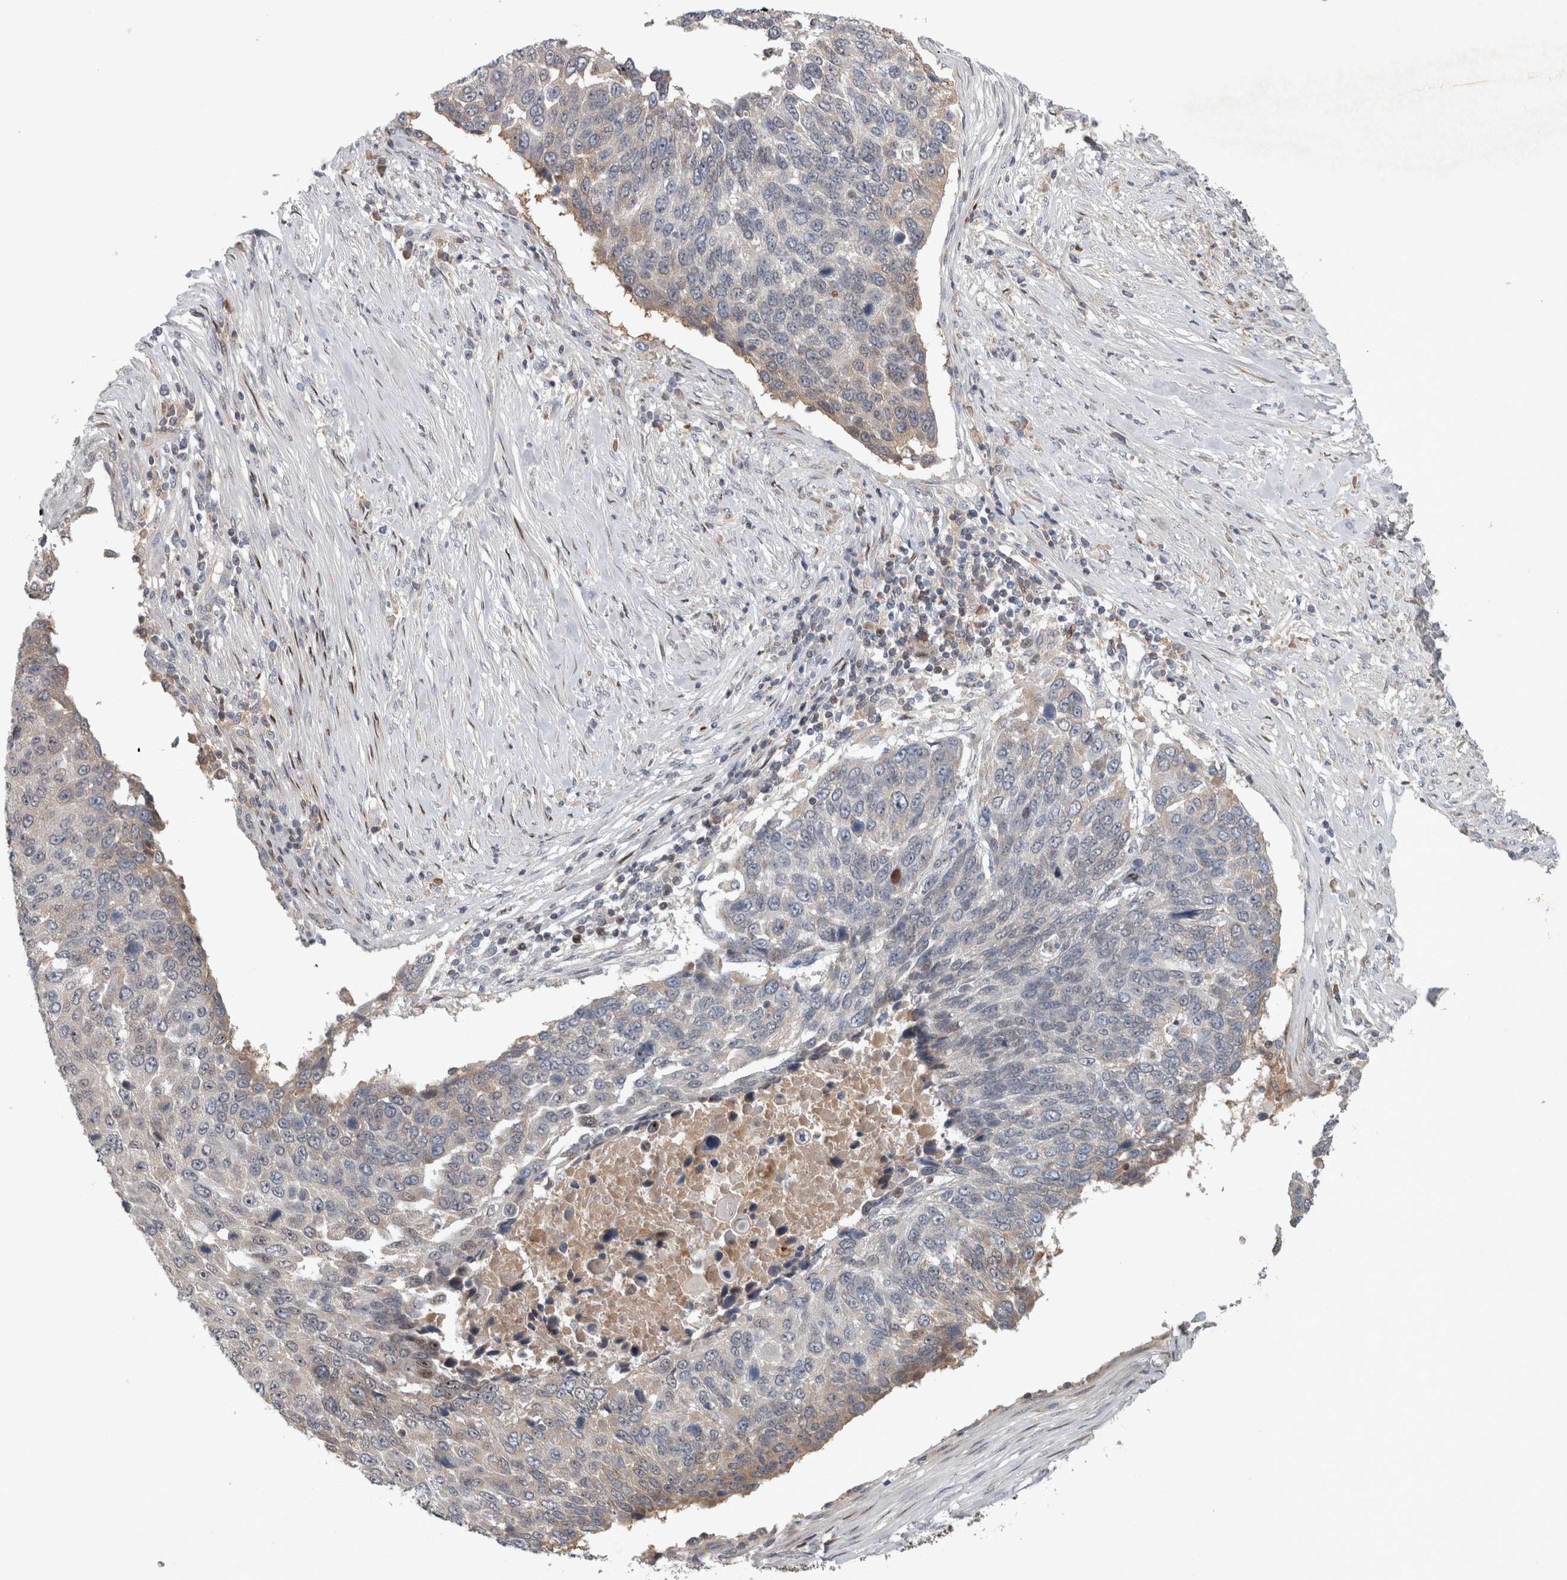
{"staining": {"intensity": "weak", "quantity": "<25%", "location": "cytoplasmic/membranous,nuclear"}, "tissue": "lung cancer", "cell_type": "Tumor cells", "image_type": "cancer", "snomed": [{"axis": "morphology", "description": "Squamous cell carcinoma, NOS"}, {"axis": "topography", "description": "Lung"}], "caption": "High magnification brightfield microscopy of lung cancer stained with DAB (brown) and counterstained with hematoxylin (blue): tumor cells show no significant expression.", "gene": "RBM48", "patient": {"sex": "male", "age": 66}}